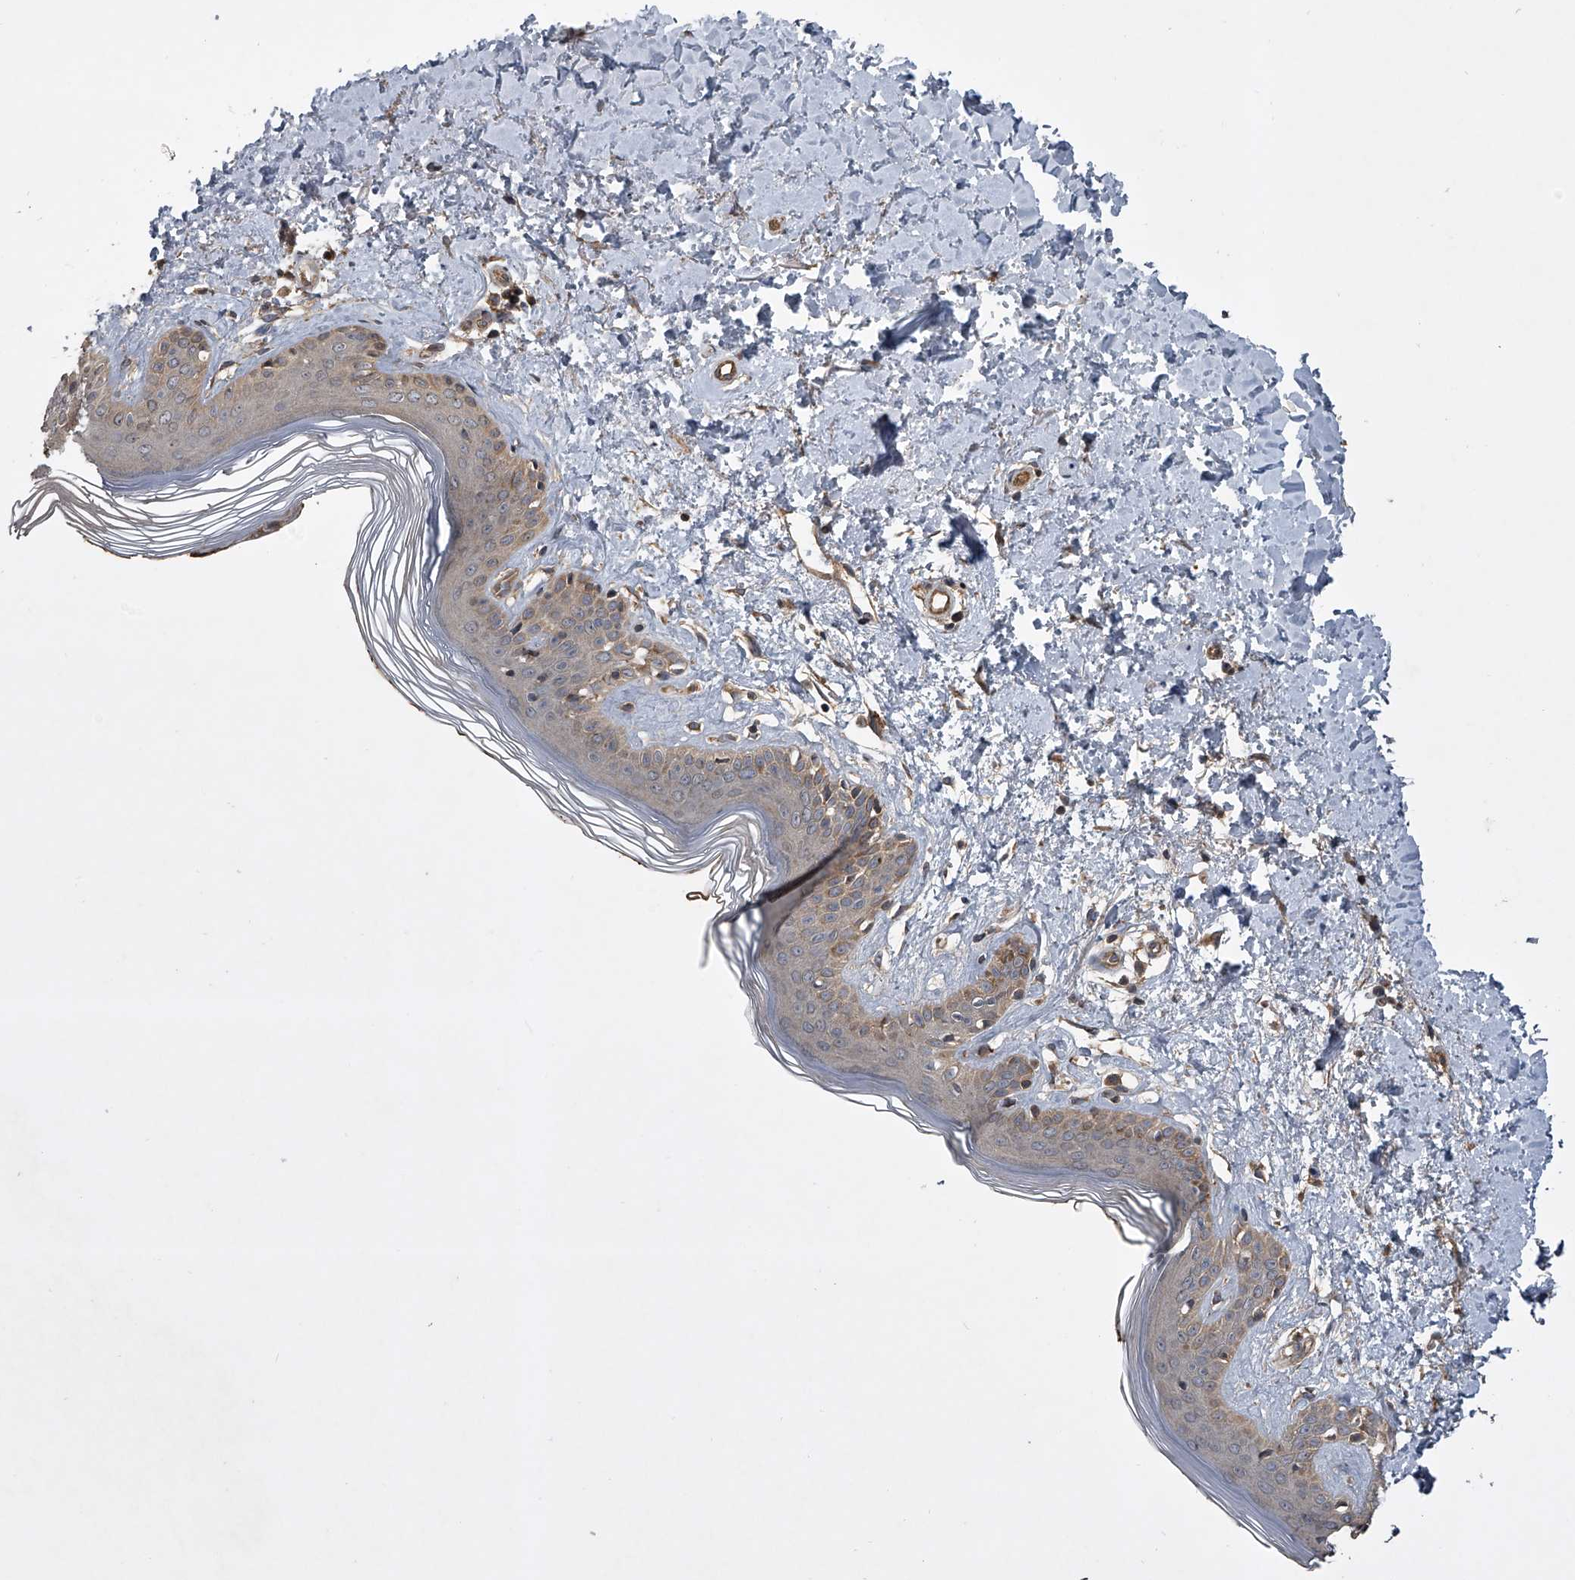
{"staining": {"intensity": "moderate", "quantity": ">75%", "location": "cytoplasmic/membranous"}, "tissue": "skin", "cell_type": "Fibroblasts", "image_type": "normal", "snomed": [{"axis": "morphology", "description": "Normal tissue, NOS"}, {"axis": "topography", "description": "Skin"}], "caption": "Immunohistochemical staining of normal skin displays >75% levels of moderate cytoplasmic/membranous protein expression in about >75% of fibroblasts.", "gene": "NFS1", "patient": {"sex": "female", "age": 64}}